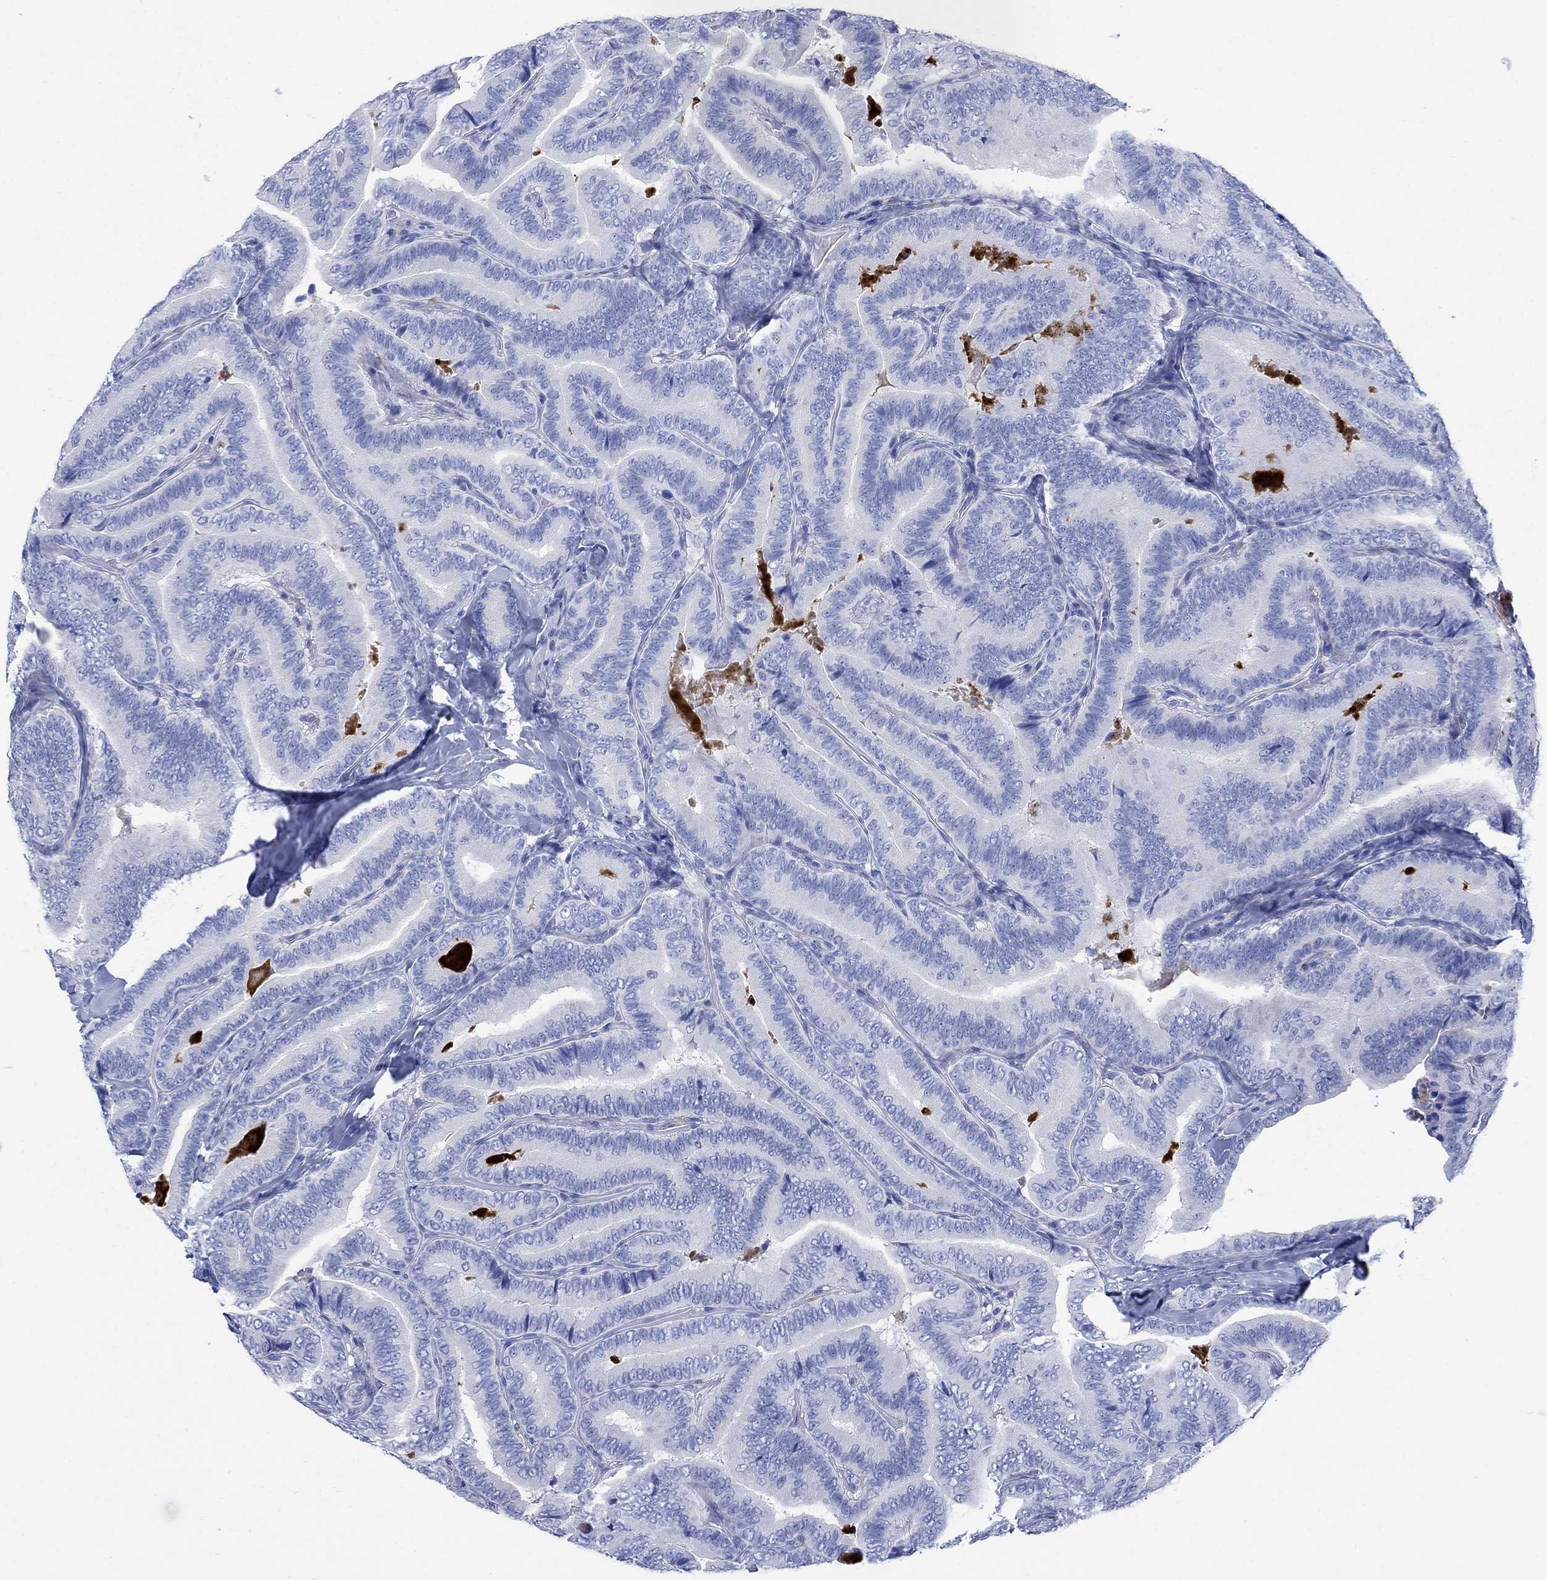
{"staining": {"intensity": "negative", "quantity": "none", "location": "none"}, "tissue": "thyroid cancer", "cell_type": "Tumor cells", "image_type": "cancer", "snomed": [{"axis": "morphology", "description": "Papillary adenocarcinoma, NOS"}, {"axis": "topography", "description": "Thyroid gland"}], "caption": "The immunohistochemistry histopathology image has no significant expression in tumor cells of thyroid cancer tissue.", "gene": "MYL1", "patient": {"sex": "male", "age": 61}}